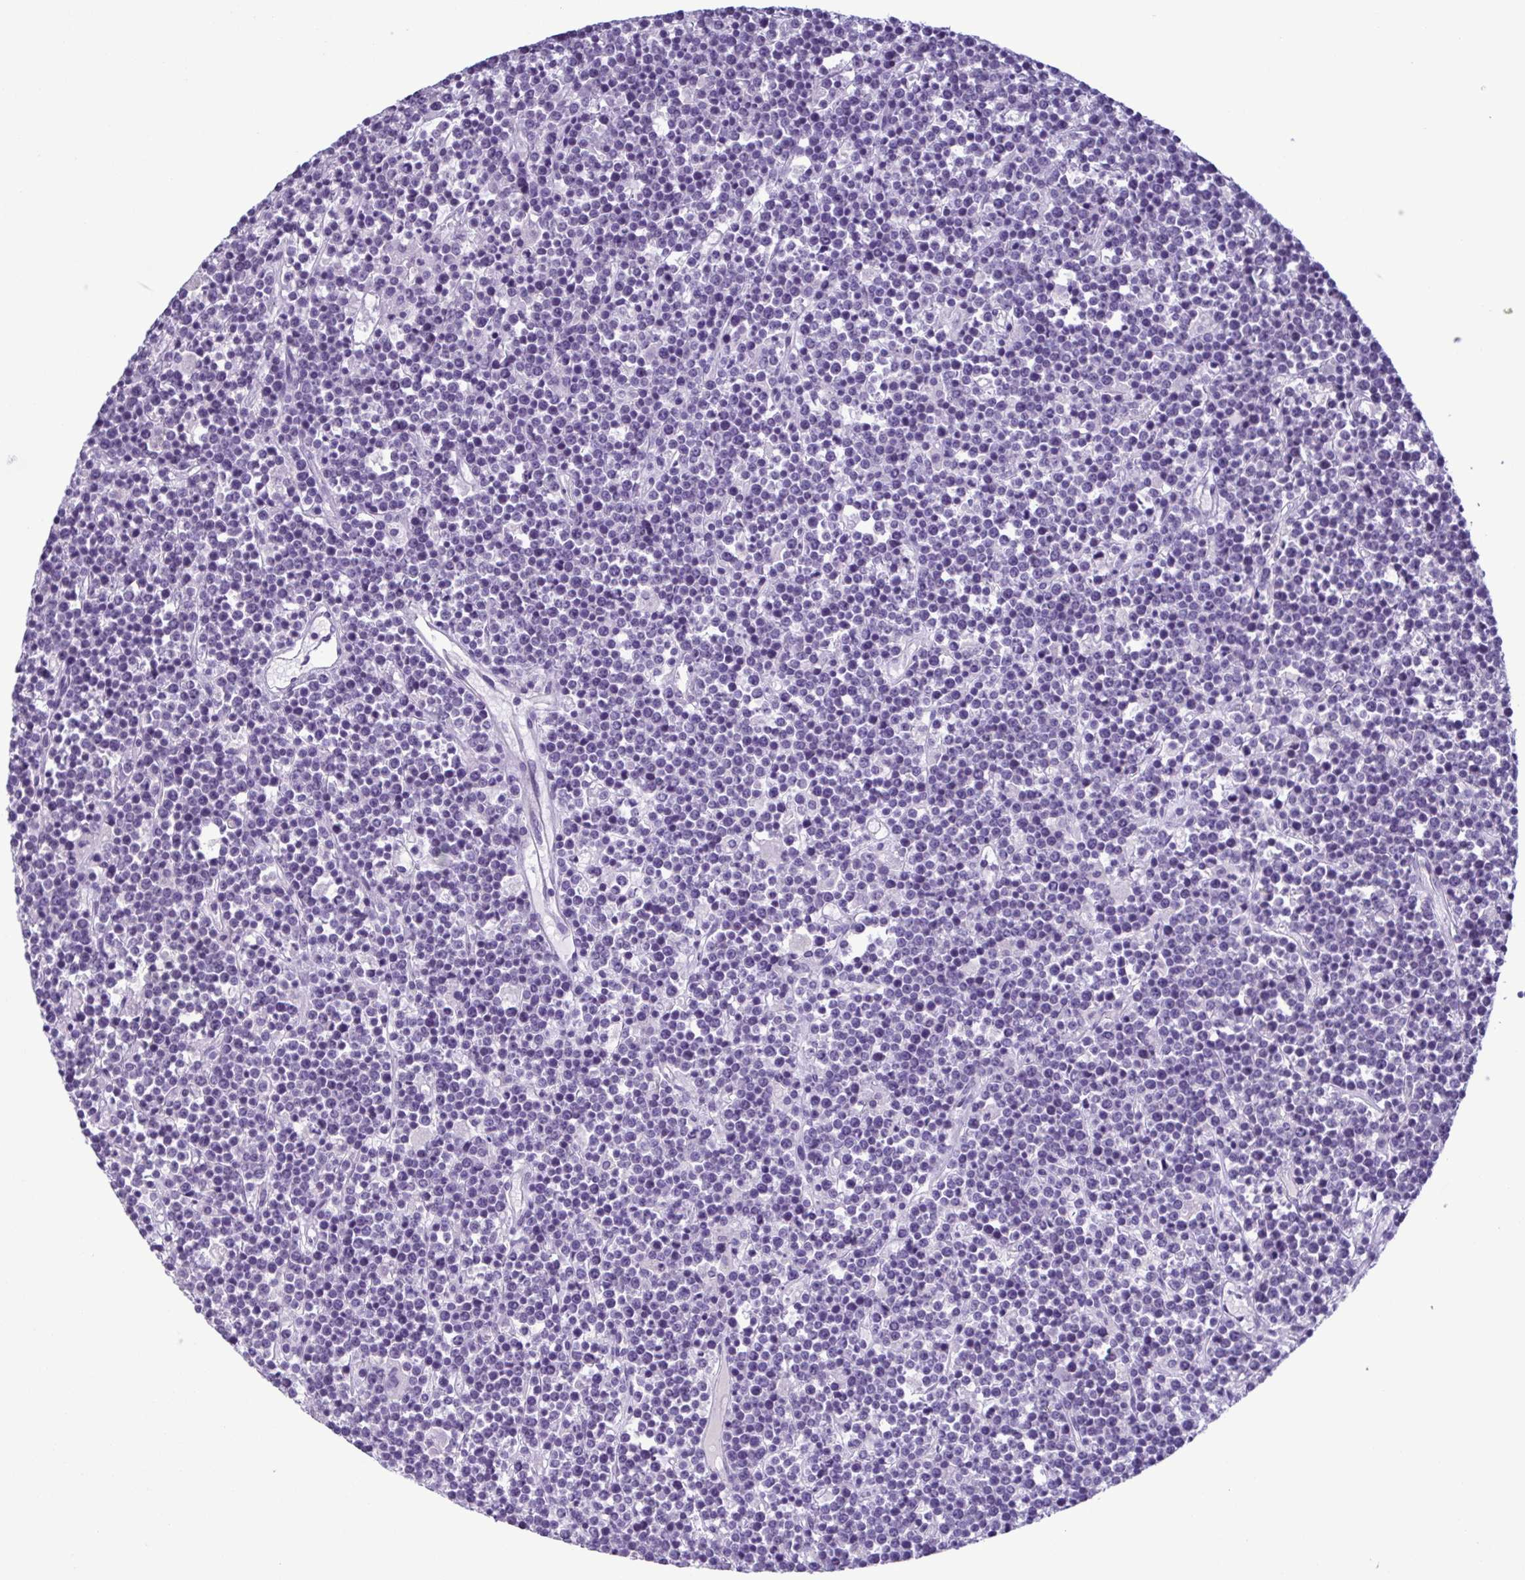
{"staining": {"intensity": "negative", "quantity": "none", "location": "none"}, "tissue": "lymphoma", "cell_type": "Tumor cells", "image_type": "cancer", "snomed": [{"axis": "morphology", "description": "Malignant lymphoma, non-Hodgkin's type, High grade"}, {"axis": "topography", "description": "Ovary"}], "caption": "Tumor cells are negative for protein expression in human lymphoma. Nuclei are stained in blue.", "gene": "INAFM1", "patient": {"sex": "female", "age": 56}}